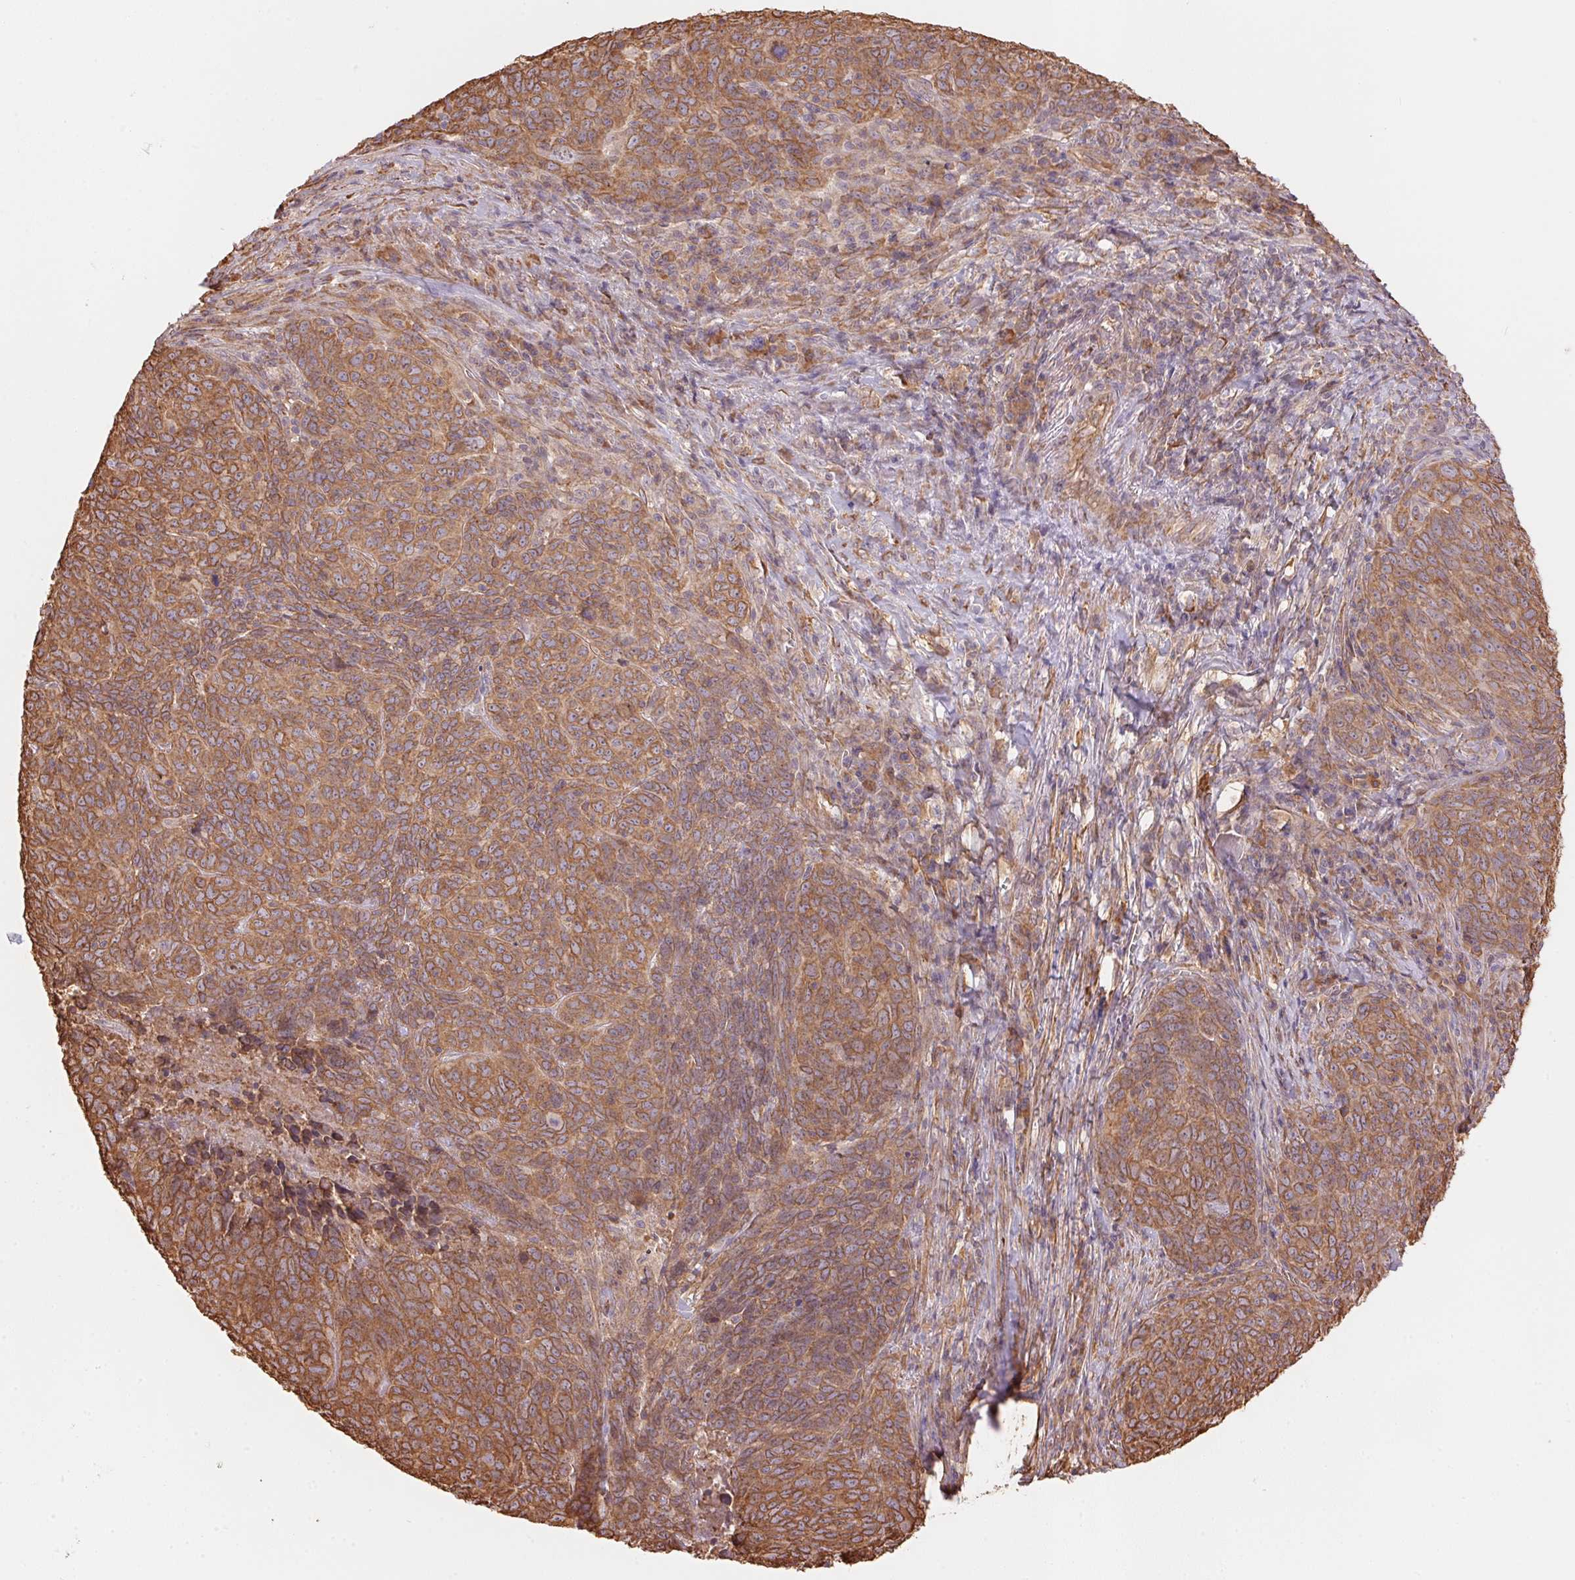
{"staining": {"intensity": "moderate", "quantity": ">75%", "location": "cytoplasmic/membranous"}, "tissue": "skin cancer", "cell_type": "Tumor cells", "image_type": "cancer", "snomed": [{"axis": "morphology", "description": "Squamous cell carcinoma, NOS"}, {"axis": "topography", "description": "Skin"}, {"axis": "topography", "description": "Anal"}], "caption": "High-magnification brightfield microscopy of skin squamous cell carcinoma stained with DAB (3,3'-diaminobenzidine) (brown) and counterstained with hematoxylin (blue). tumor cells exhibit moderate cytoplasmic/membranous expression is appreciated in approximately>75% of cells.", "gene": "C6orf163", "patient": {"sex": "female", "age": 51}}